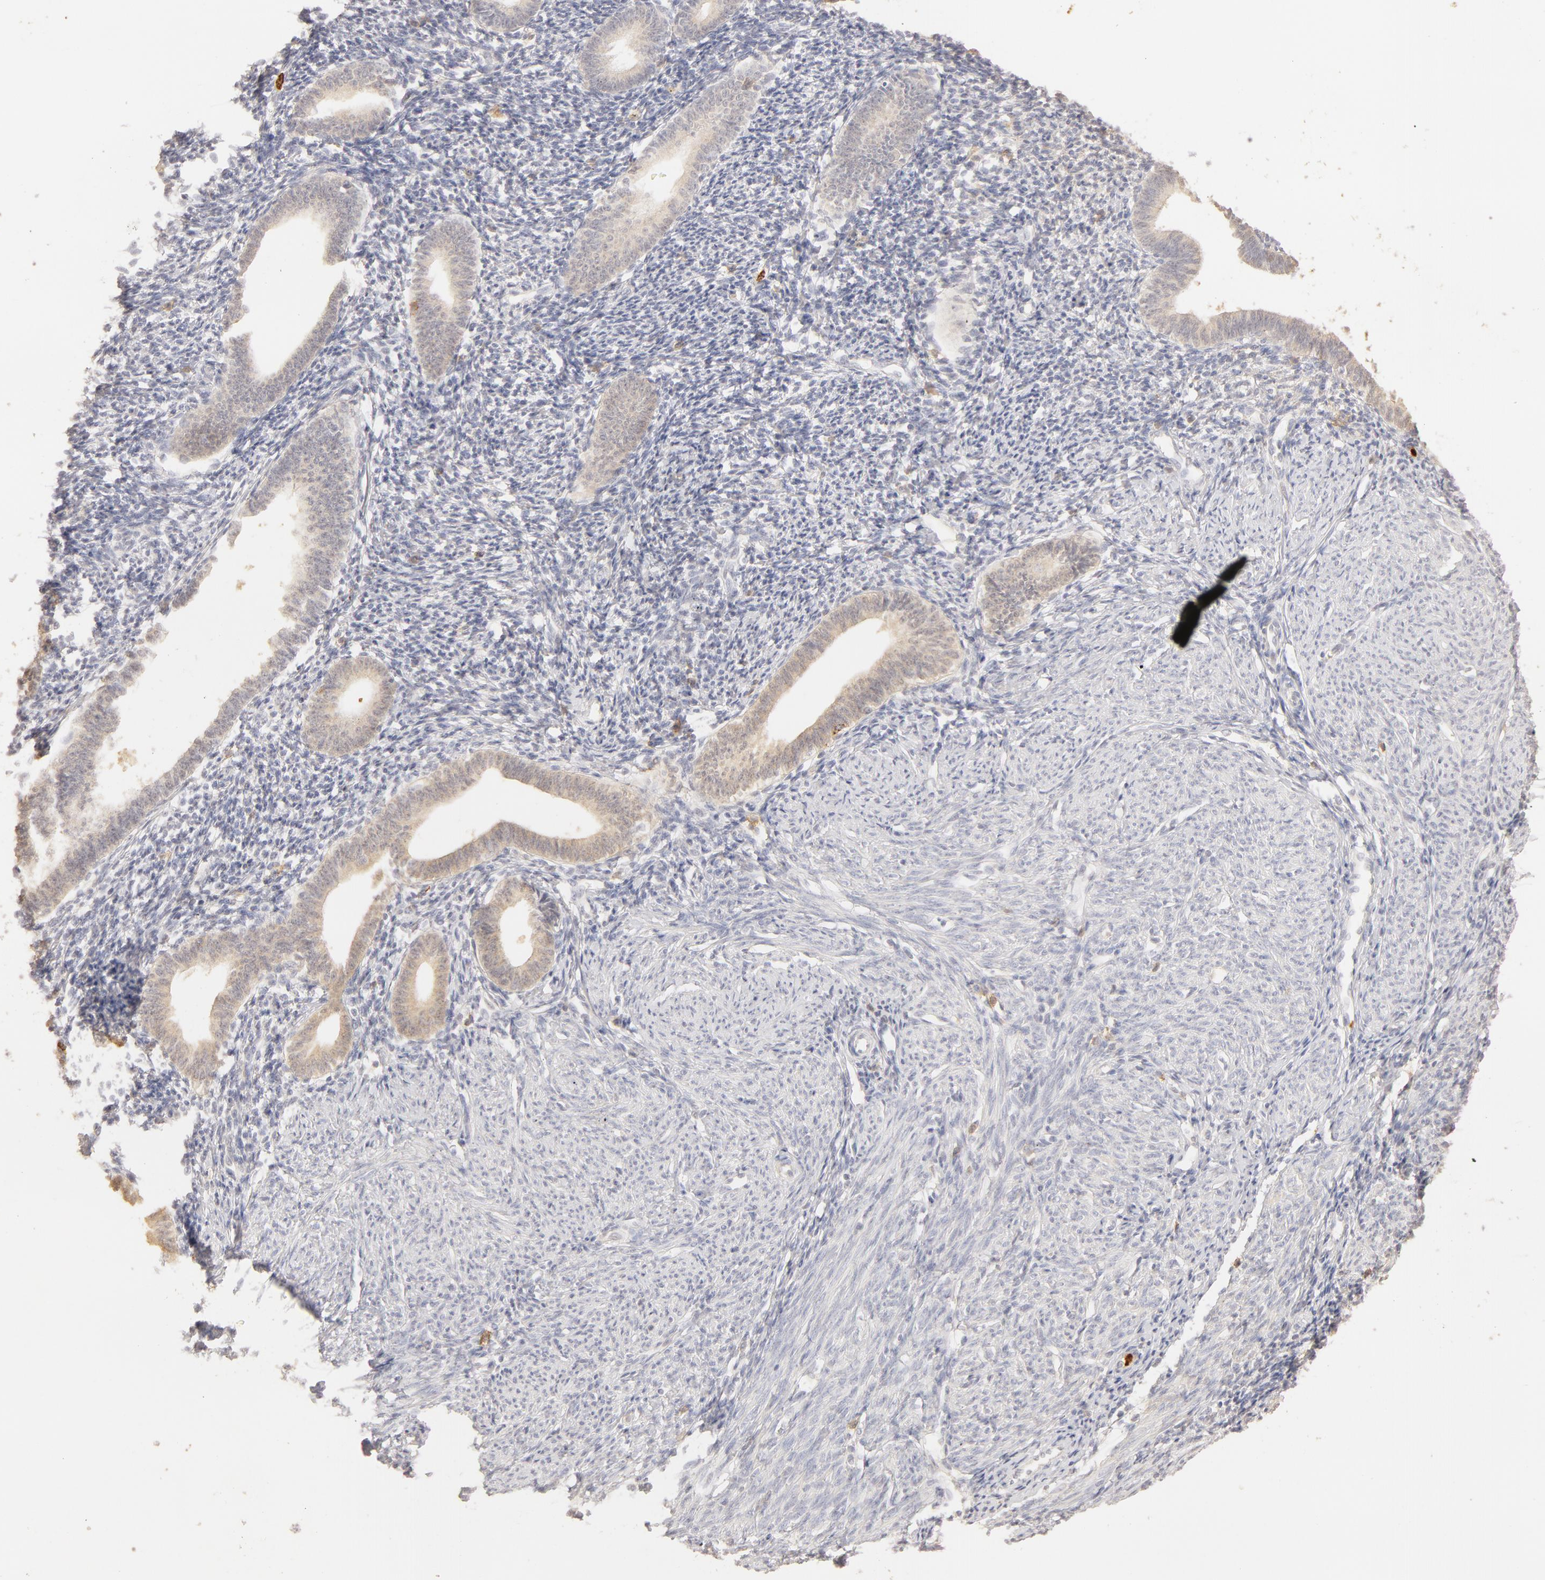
{"staining": {"intensity": "negative", "quantity": "none", "location": "none"}, "tissue": "endometrium", "cell_type": "Cells in endometrial stroma", "image_type": "normal", "snomed": [{"axis": "morphology", "description": "Normal tissue, NOS"}, {"axis": "topography", "description": "Endometrium"}], "caption": "Immunohistochemistry photomicrograph of benign human endometrium stained for a protein (brown), which demonstrates no staining in cells in endometrial stroma. The staining was performed using DAB to visualize the protein expression in brown, while the nuclei were stained in blue with hematoxylin (Magnification: 20x).", "gene": "C1R", "patient": {"sex": "female", "age": 52}}